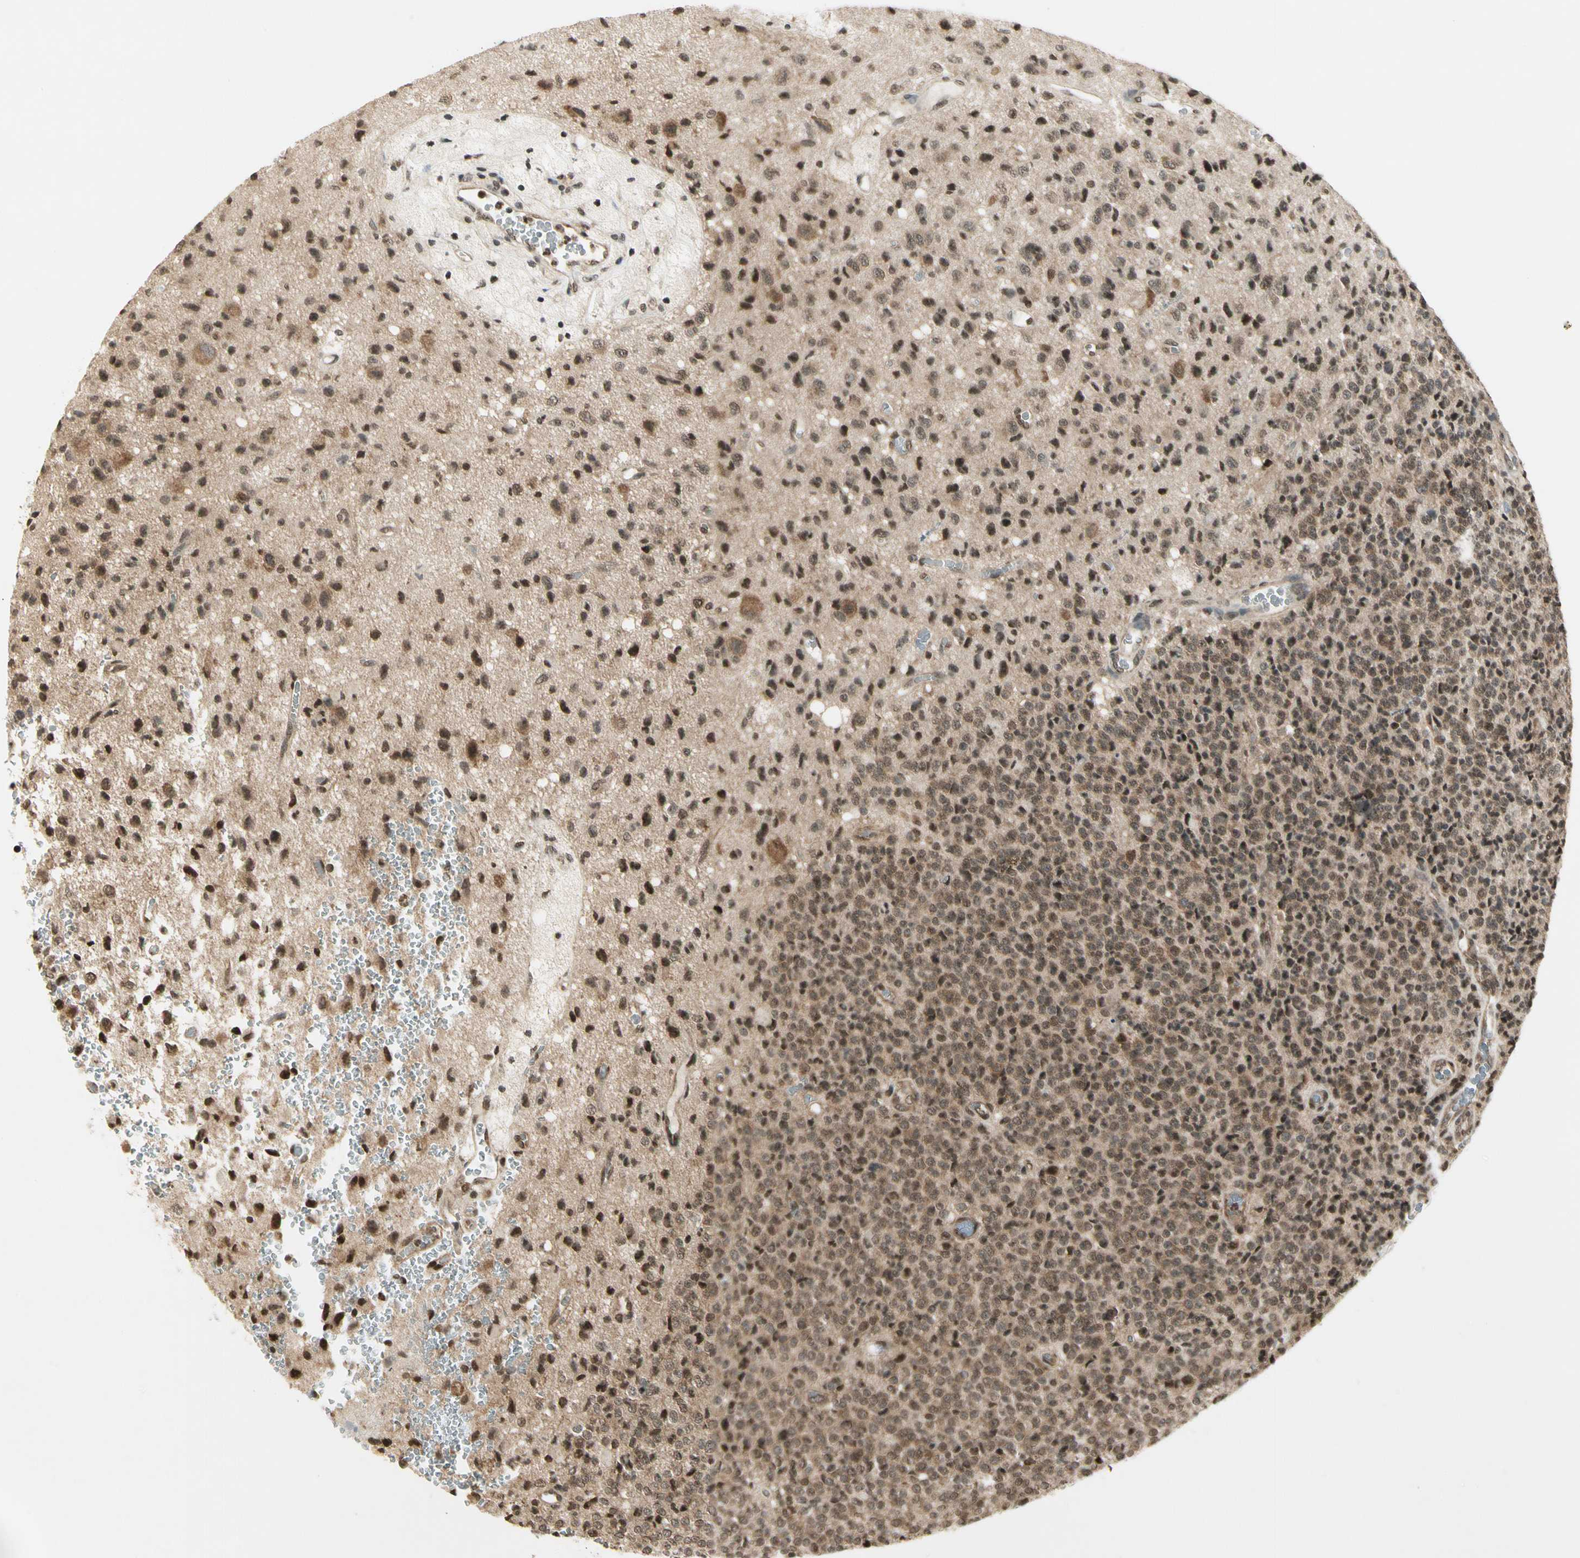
{"staining": {"intensity": "moderate", "quantity": "25%-75%", "location": "cytoplasmic/membranous,nuclear"}, "tissue": "glioma", "cell_type": "Tumor cells", "image_type": "cancer", "snomed": [{"axis": "morphology", "description": "Glioma, malignant, High grade"}, {"axis": "topography", "description": "pancreas cauda"}], "caption": "Protein expression analysis of glioma demonstrates moderate cytoplasmic/membranous and nuclear expression in about 25%-75% of tumor cells.", "gene": "SMN2", "patient": {"sex": "male", "age": 60}}